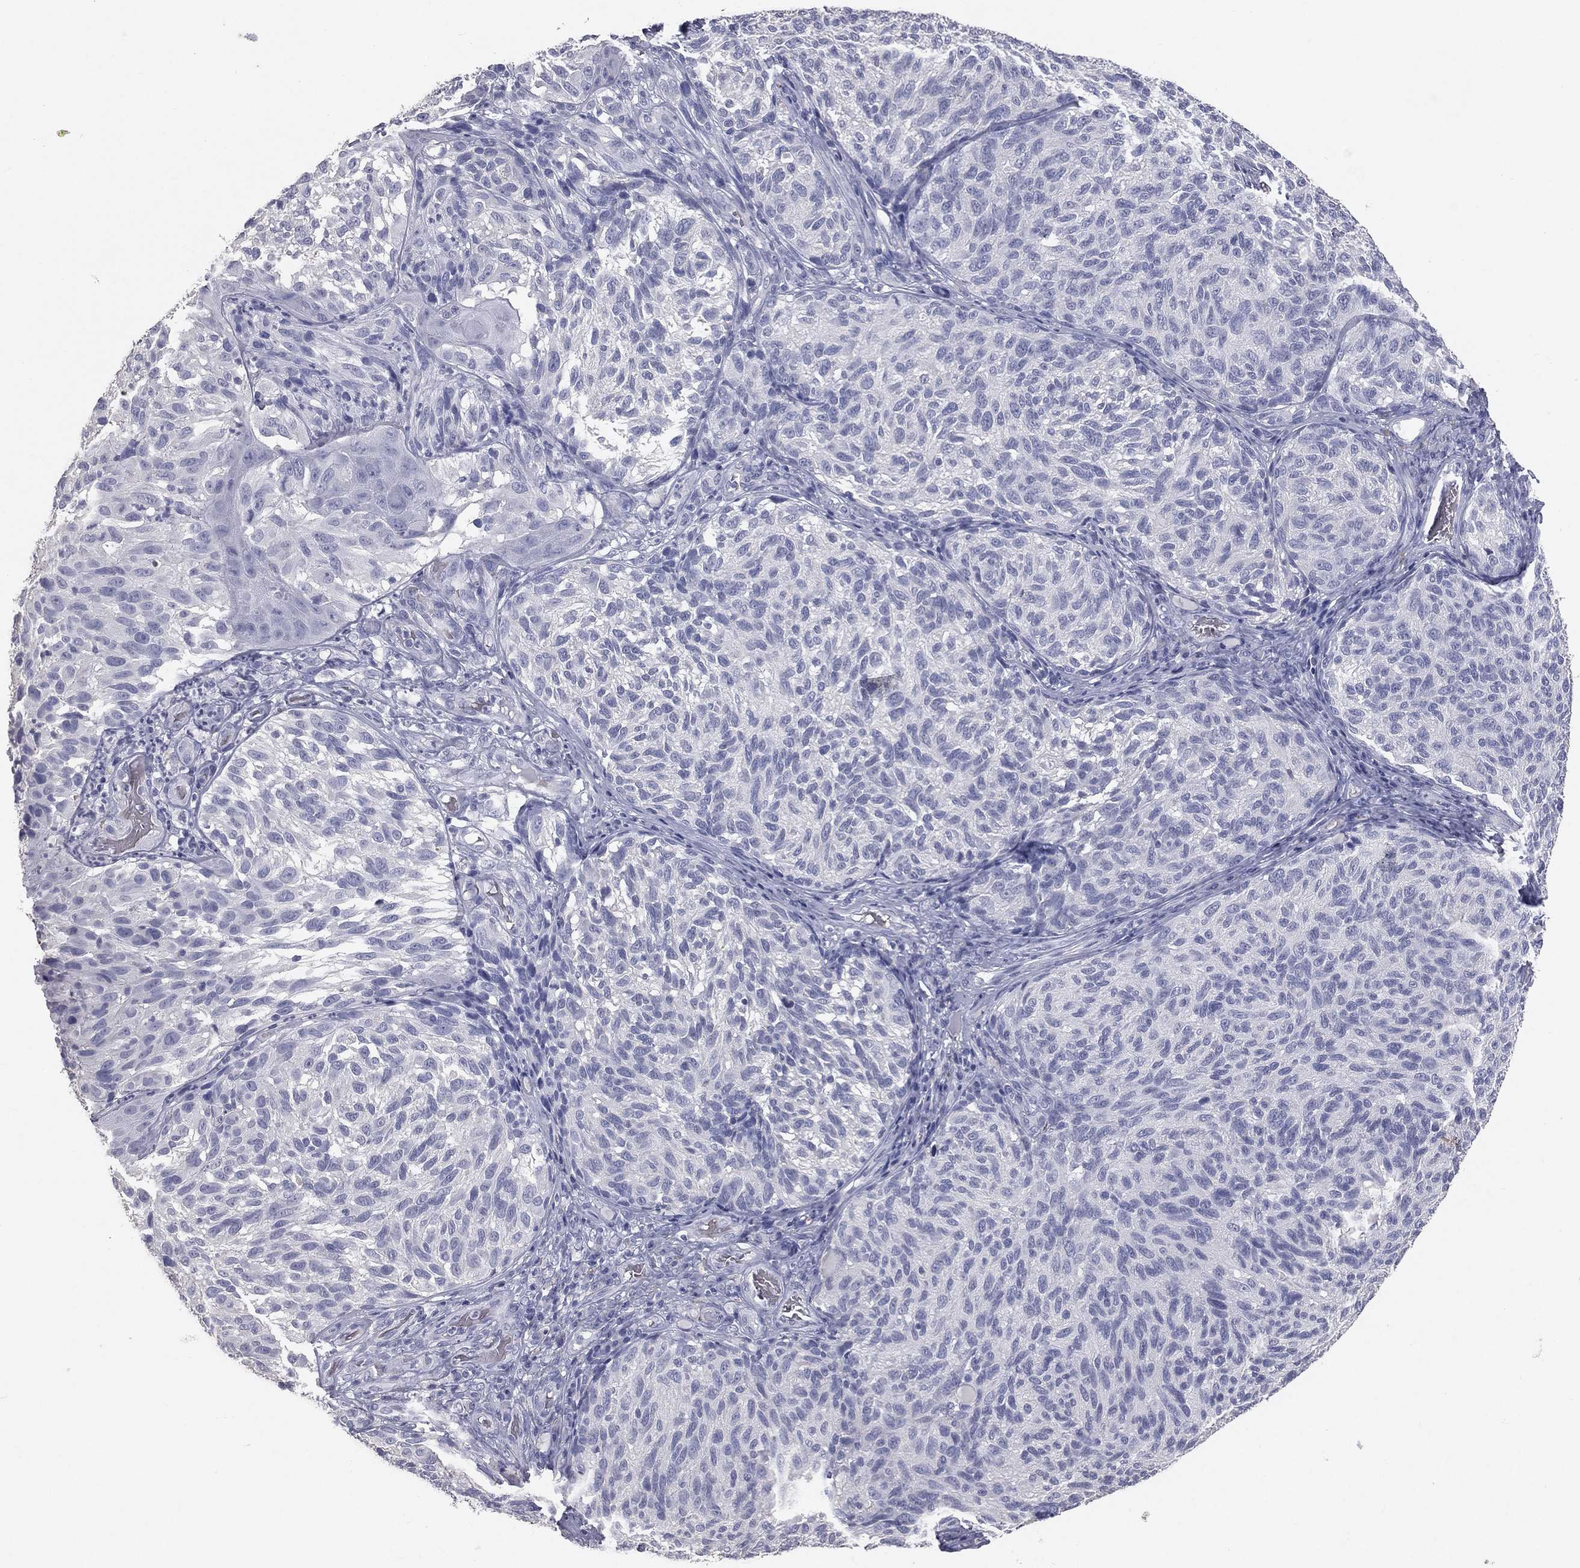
{"staining": {"intensity": "negative", "quantity": "none", "location": "none"}, "tissue": "melanoma", "cell_type": "Tumor cells", "image_type": "cancer", "snomed": [{"axis": "morphology", "description": "Malignant melanoma, NOS"}, {"axis": "topography", "description": "Skin"}], "caption": "The histopathology image reveals no staining of tumor cells in melanoma.", "gene": "ESX1", "patient": {"sex": "female", "age": 73}}